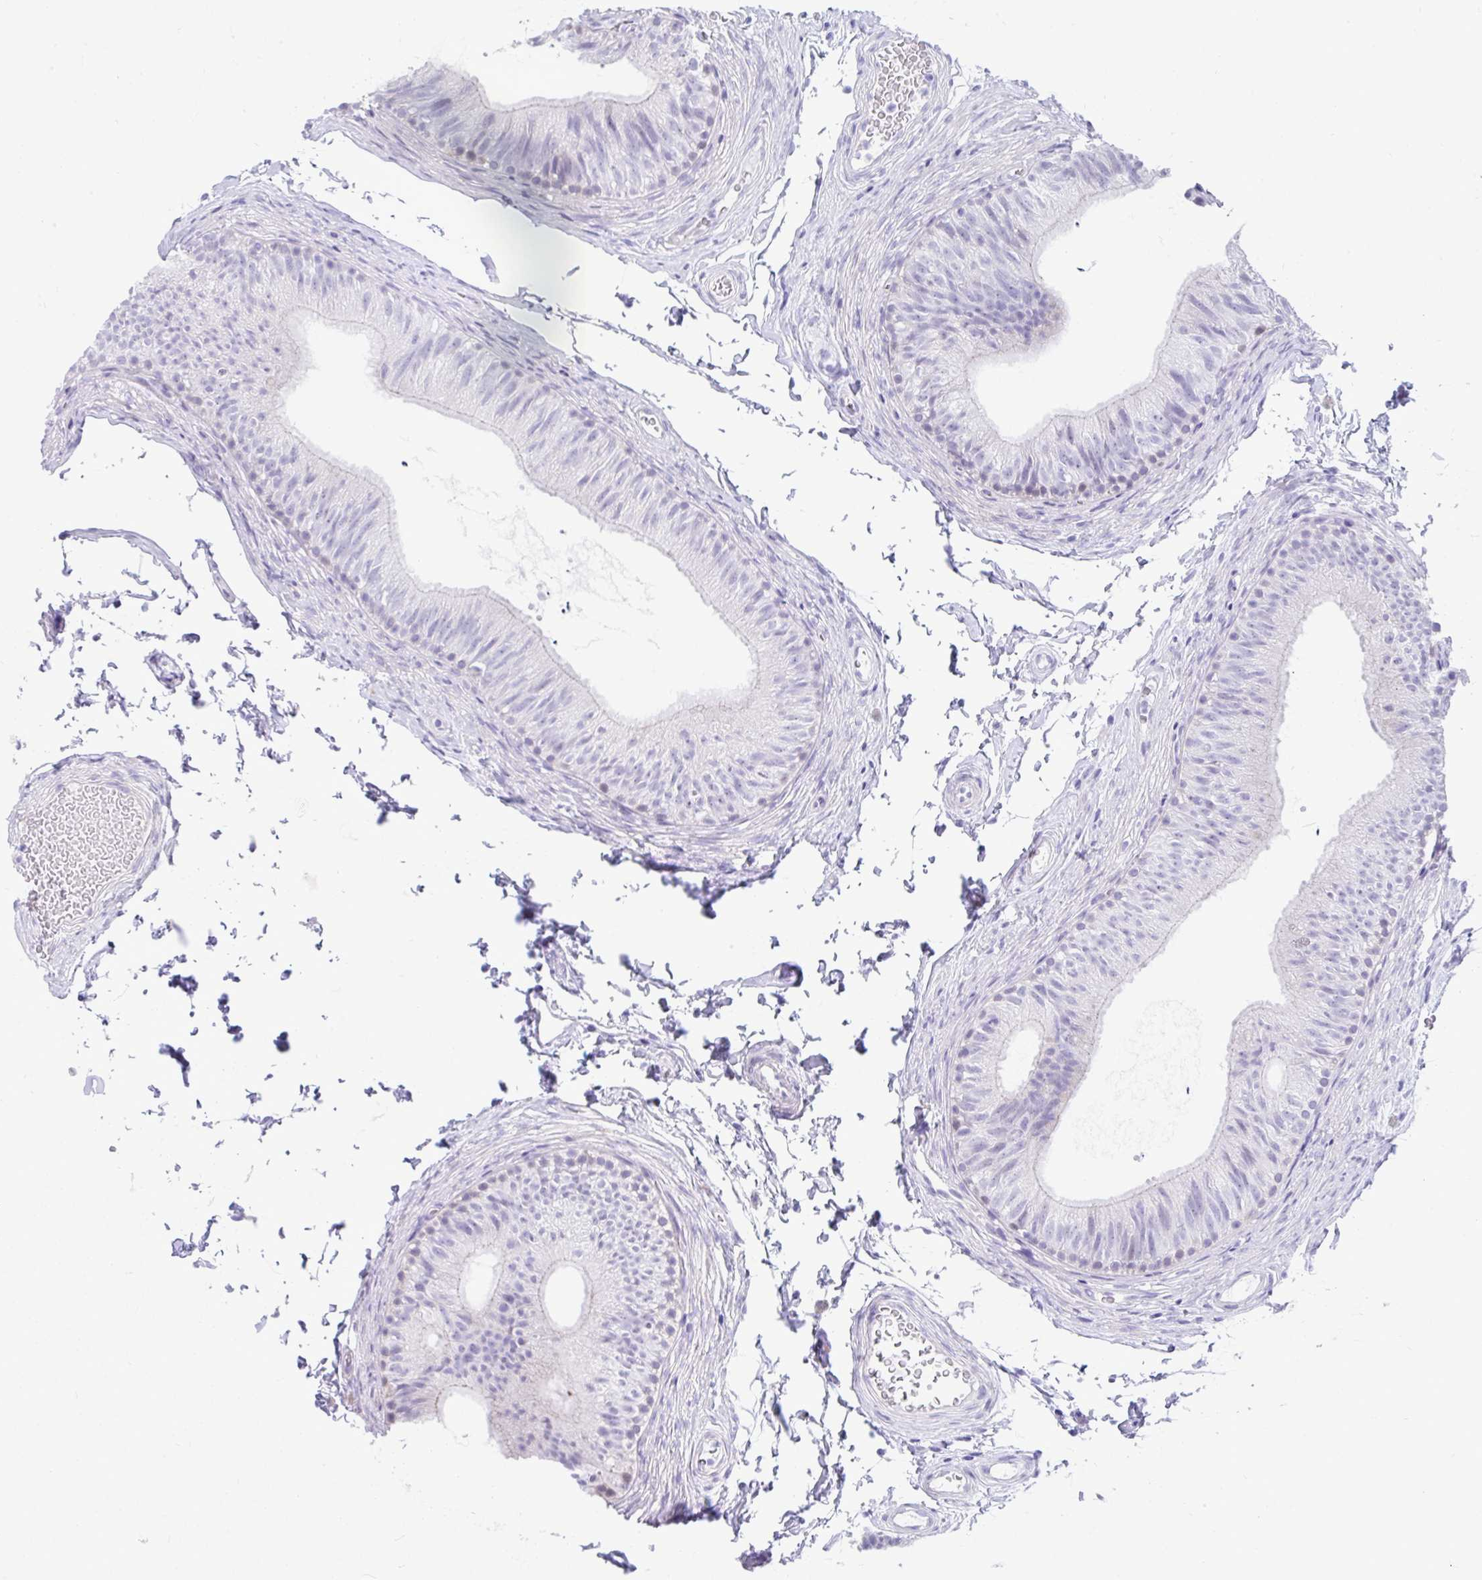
{"staining": {"intensity": "moderate", "quantity": "<25%", "location": "cytoplasmic/membranous,nuclear"}, "tissue": "epididymis", "cell_type": "Glandular cells", "image_type": "normal", "snomed": [{"axis": "morphology", "description": "Normal tissue, NOS"}, {"axis": "topography", "description": "Epididymis, spermatic cord, NOS"}, {"axis": "topography", "description": "Epididymis"}, {"axis": "topography", "description": "Peripheral nerve tissue"}], "caption": "IHC of benign epididymis exhibits low levels of moderate cytoplasmic/membranous,nuclear staining in about <25% of glandular cells. (IHC, brightfield microscopy, high magnification).", "gene": "ISL1", "patient": {"sex": "male", "age": 29}}